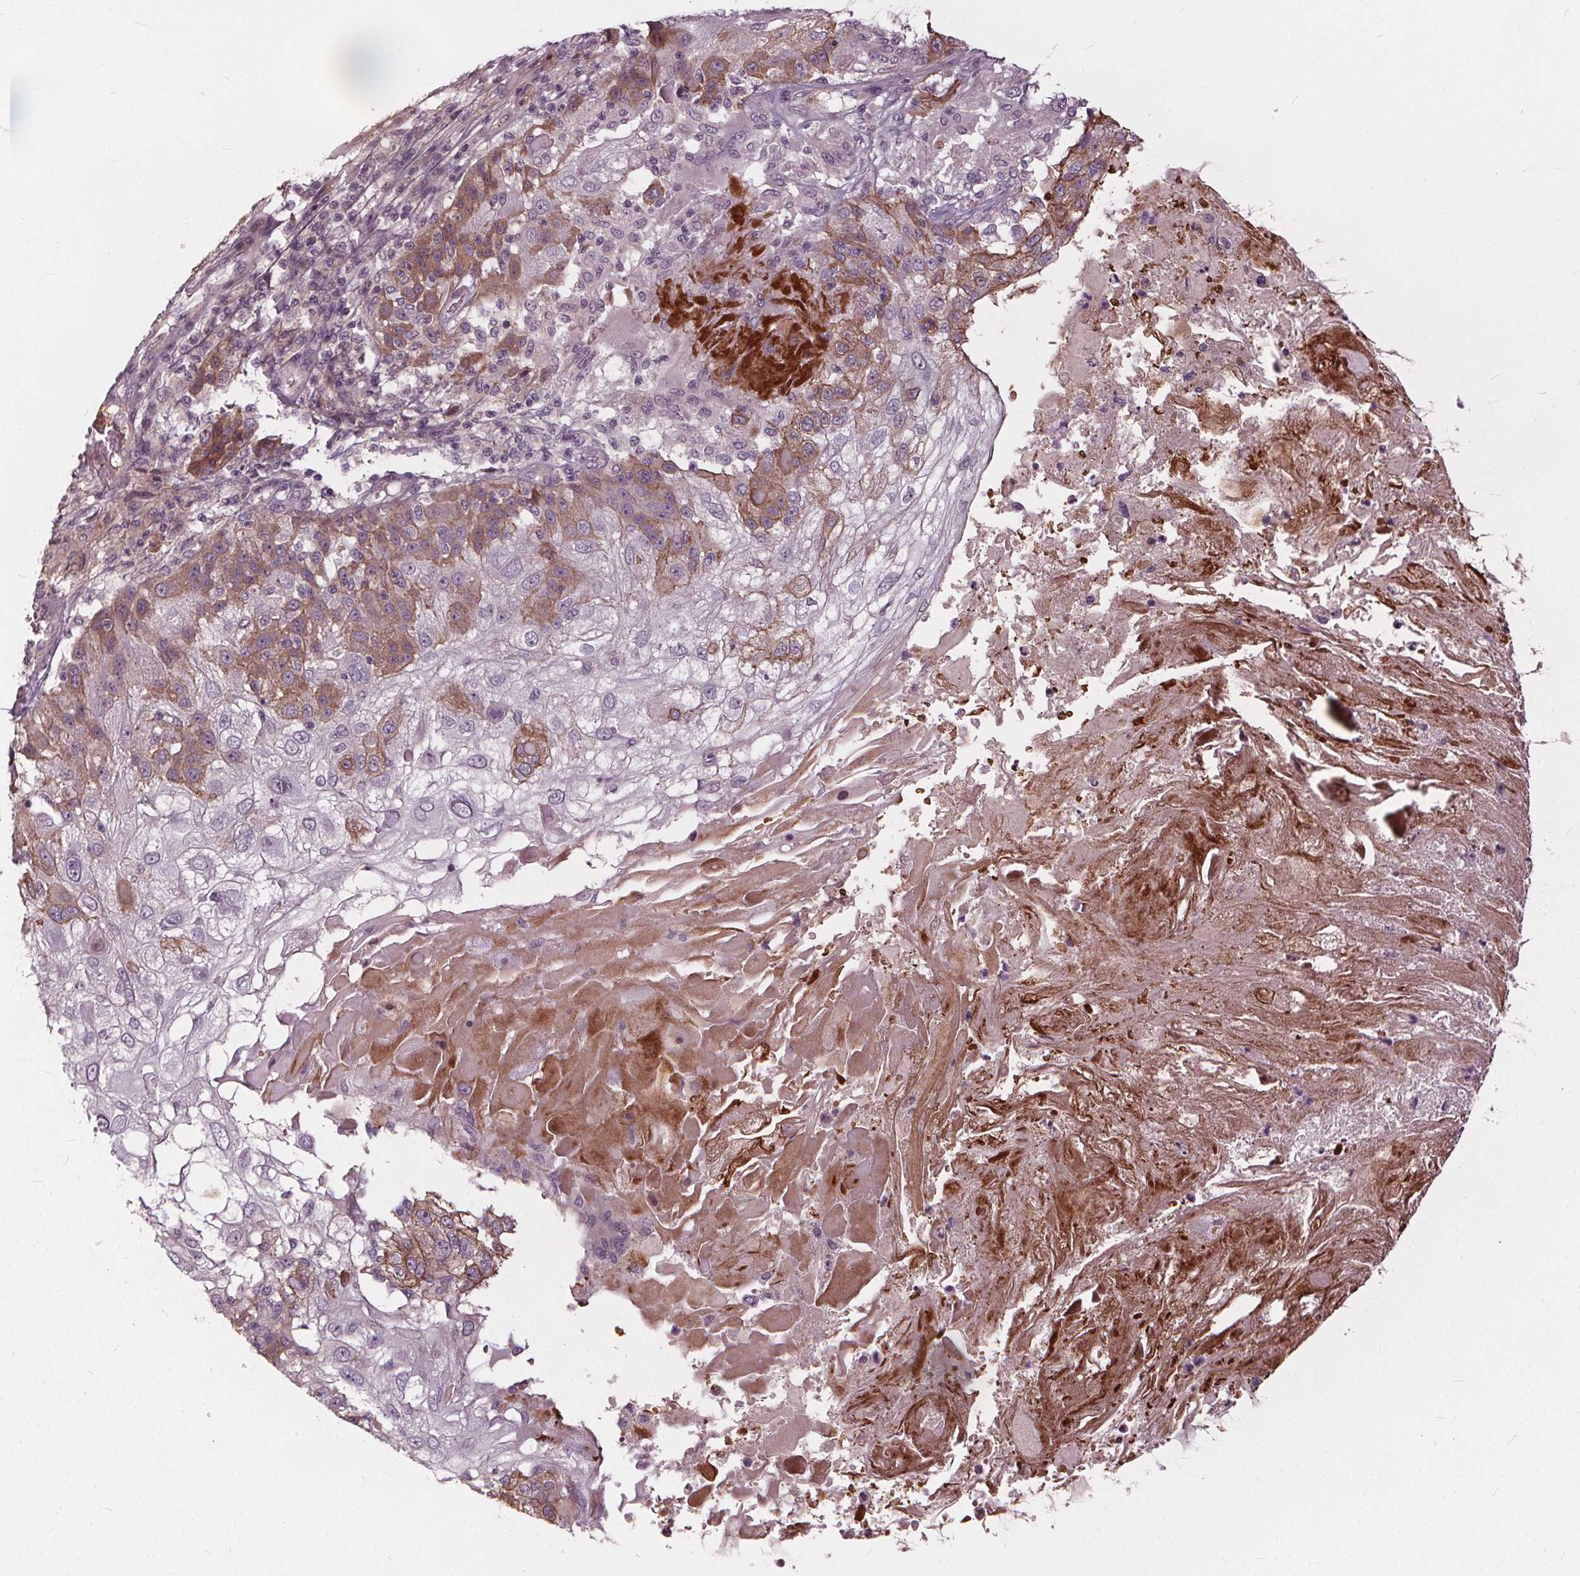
{"staining": {"intensity": "moderate", "quantity": "<25%", "location": "cytoplasmic/membranous"}, "tissue": "skin cancer", "cell_type": "Tumor cells", "image_type": "cancer", "snomed": [{"axis": "morphology", "description": "Normal tissue, NOS"}, {"axis": "morphology", "description": "Squamous cell carcinoma, NOS"}, {"axis": "topography", "description": "Skin"}], "caption": "Human skin squamous cell carcinoma stained for a protein (brown) demonstrates moderate cytoplasmic/membranous positive expression in approximately <25% of tumor cells.", "gene": "IPO13", "patient": {"sex": "female", "age": 83}}